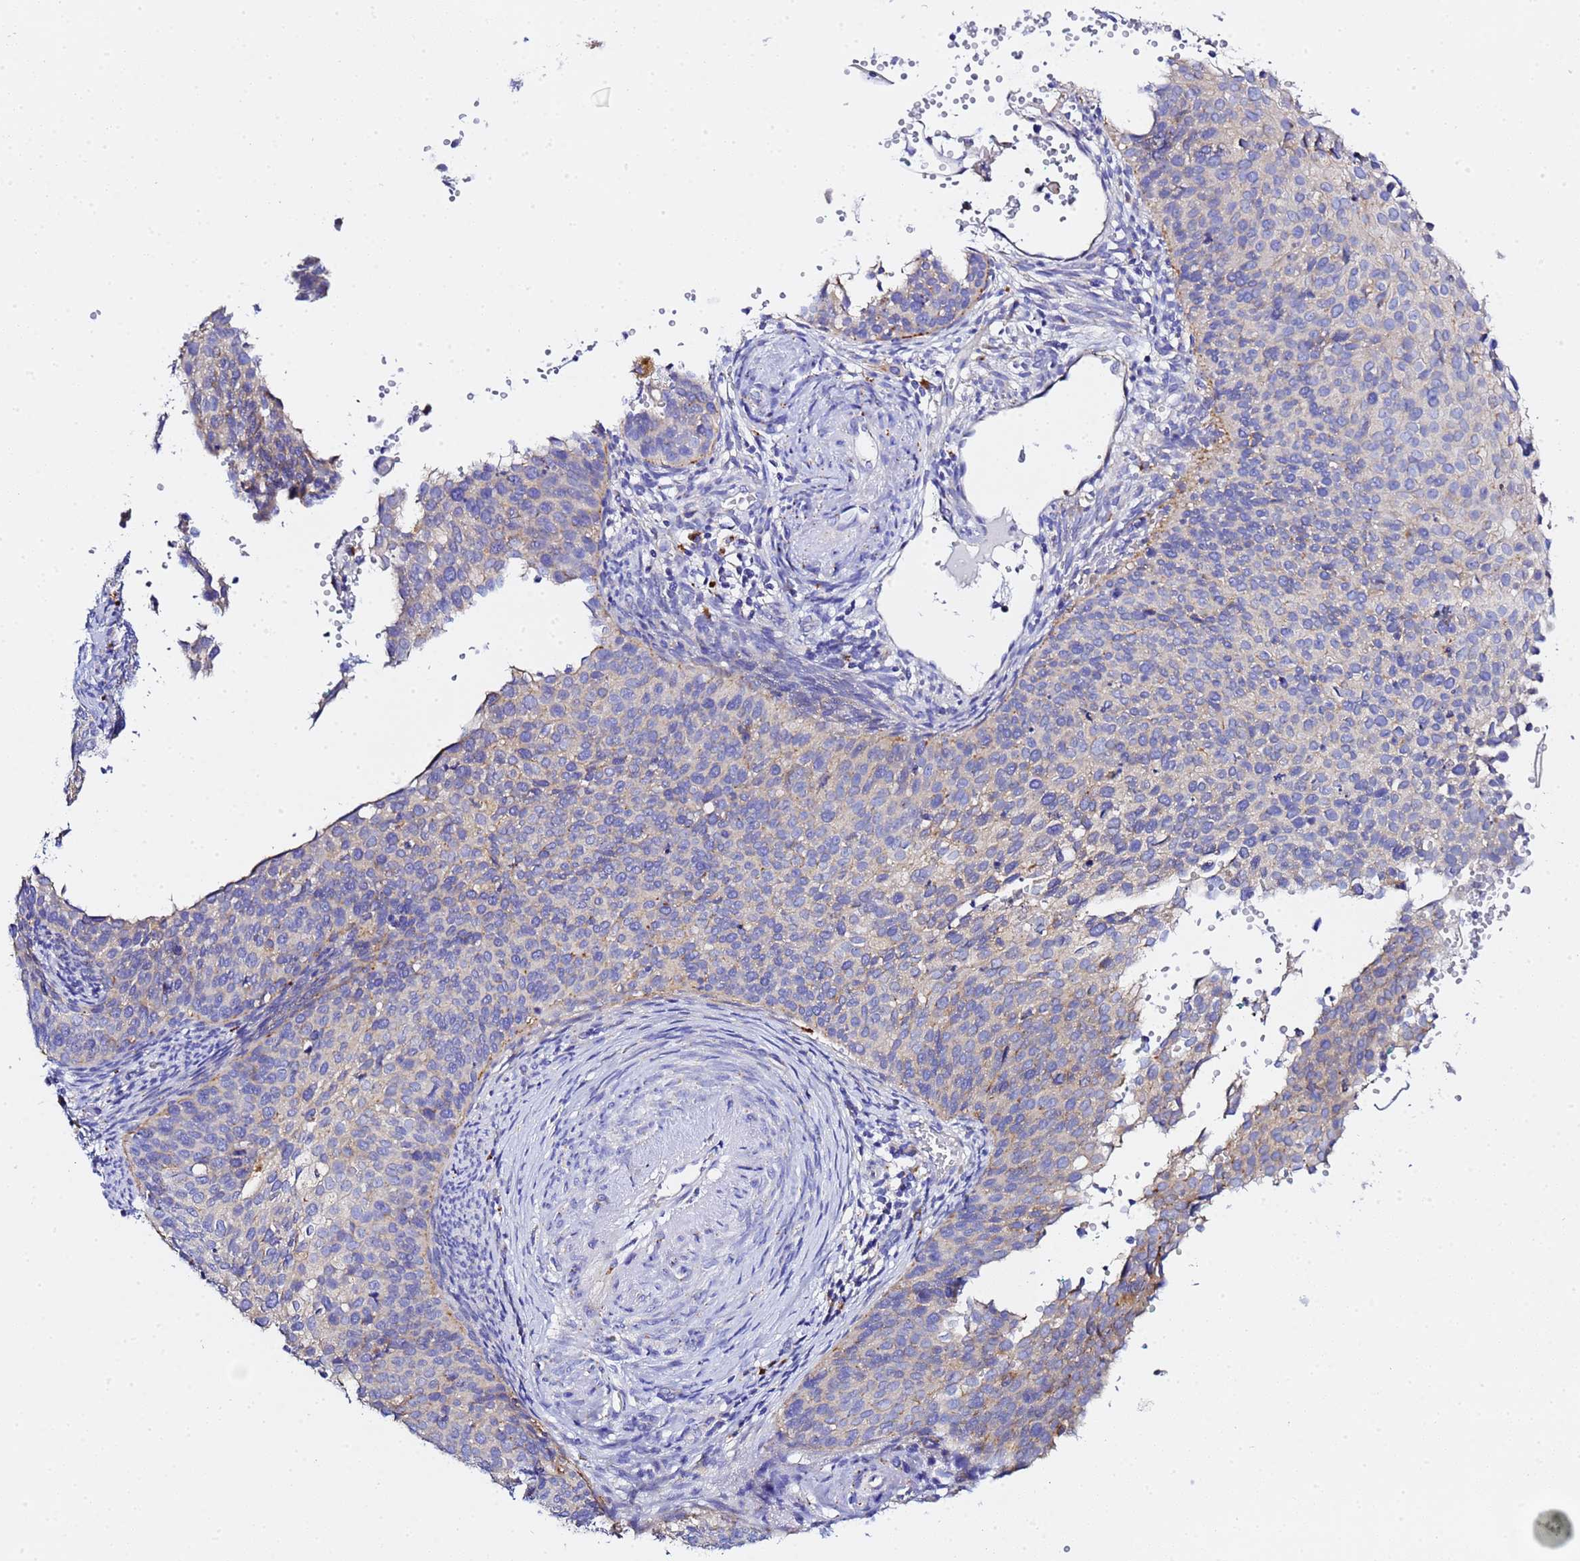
{"staining": {"intensity": "weak", "quantity": "<25%", "location": "cytoplasmic/membranous"}, "tissue": "cervical cancer", "cell_type": "Tumor cells", "image_type": "cancer", "snomed": [{"axis": "morphology", "description": "Squamous cell carcinoma, NOS"}, {"axis": "topography", "description": "Cervix"}], "caption": "DAB (3,3'-diaminobenzidine) immunohistochemical staining of human cervical squamous cell carcinoma reveals no significant staining in tumor cells. The staining was performed using DAB to visualize the protein expression in brown, while the nuclei were stained in blue with hematoxylin (Magnification: 20x).", "gene": "VTI1B", "patient": {"sex": "female", "age": 44}}